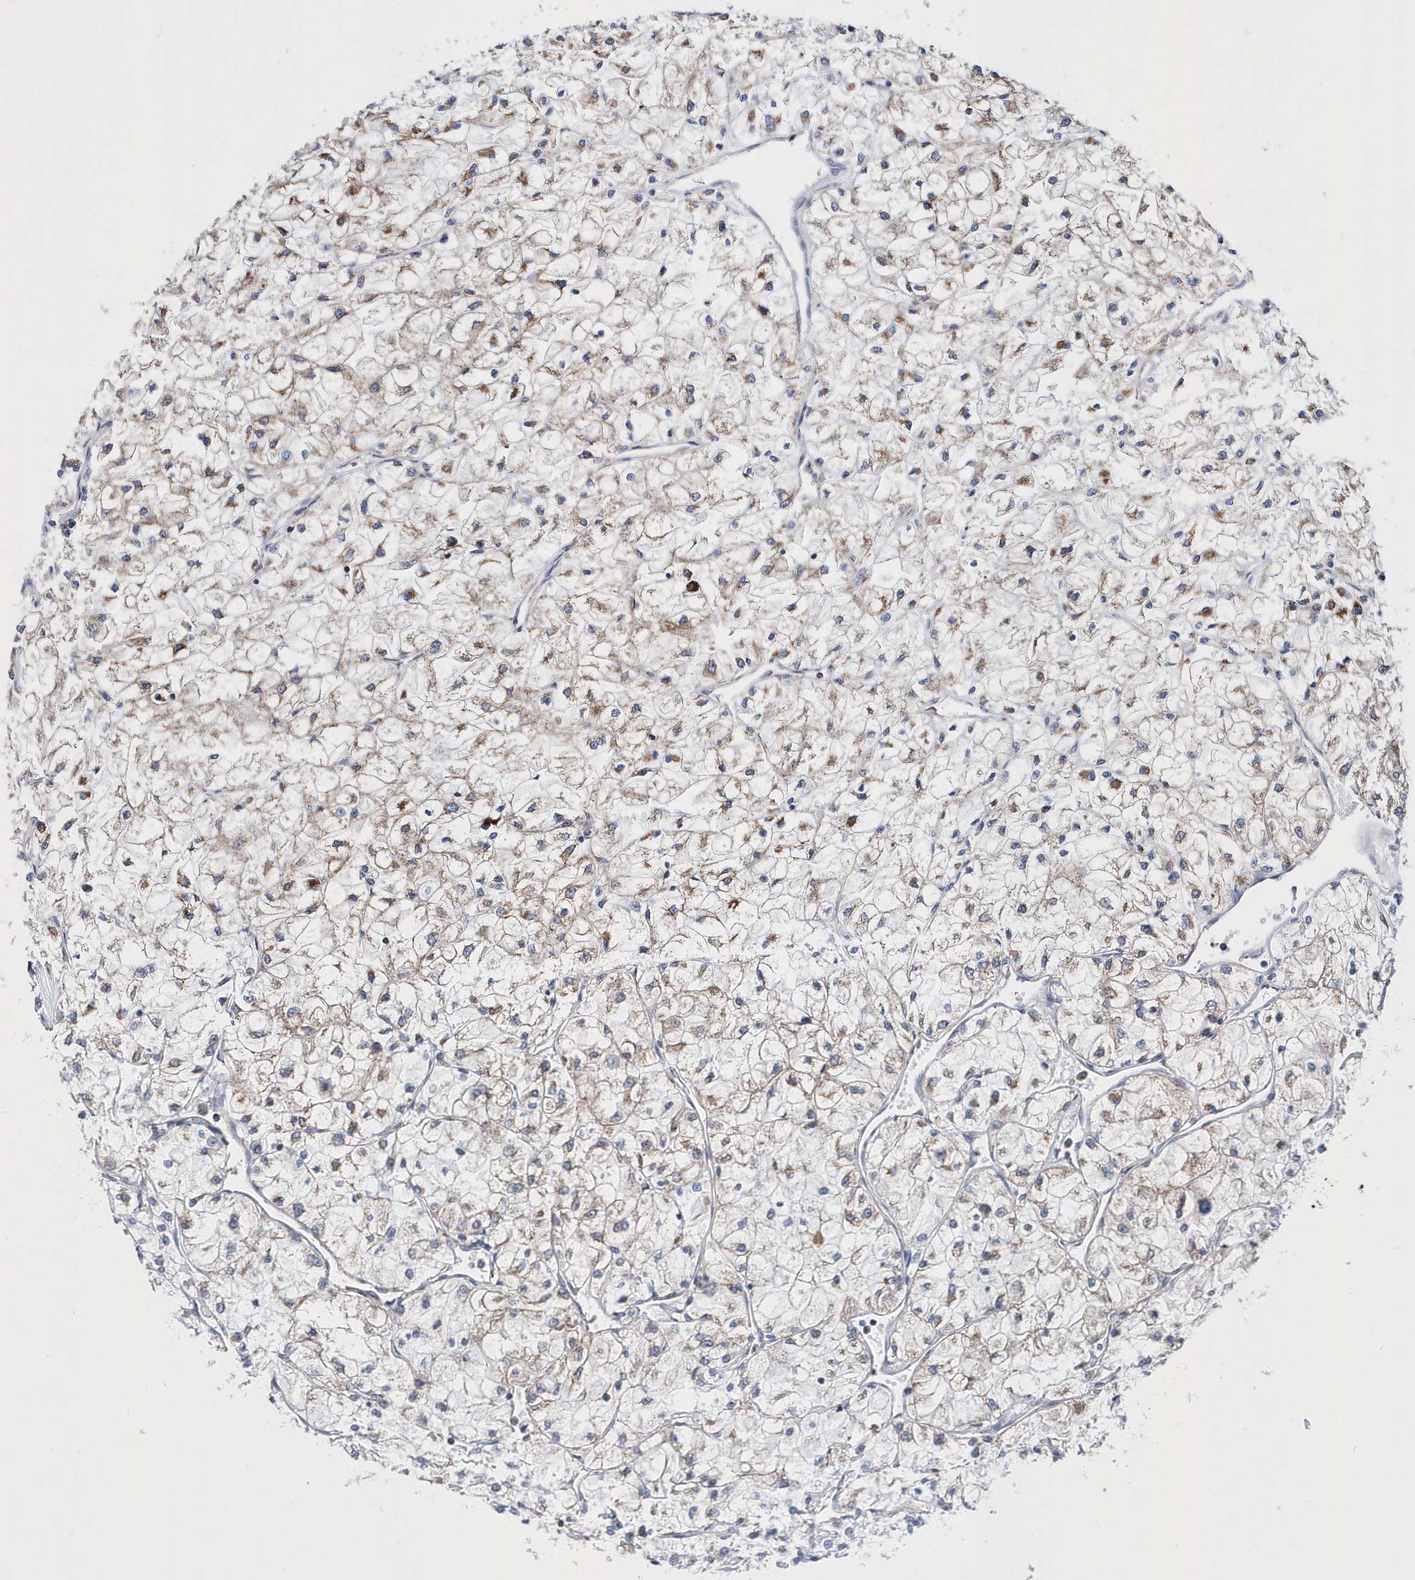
{"staining": {"intensity": "moderate", "quantity": "25%-75%", "location": "cytoplasmic/membranous"}, "tissue": "renal cancer", "cell_type": "Tumor cells", "image_type": "cancer", "snomed": [{"axis": "morphology", "description": "Adenocarcinoma, NOS"}, {"axis": "topography", "description": "Kidney"}], "caption": "Moderate cytoplasmic/membranous staining is present in about 25%-75% of tumor cells in renal cancer. Immunohistochemistry stains the protein of interest in brown and the nuclei are stained blue.", "gene": "SPATA5", "patient": {"sex": "male", "age": 80}}